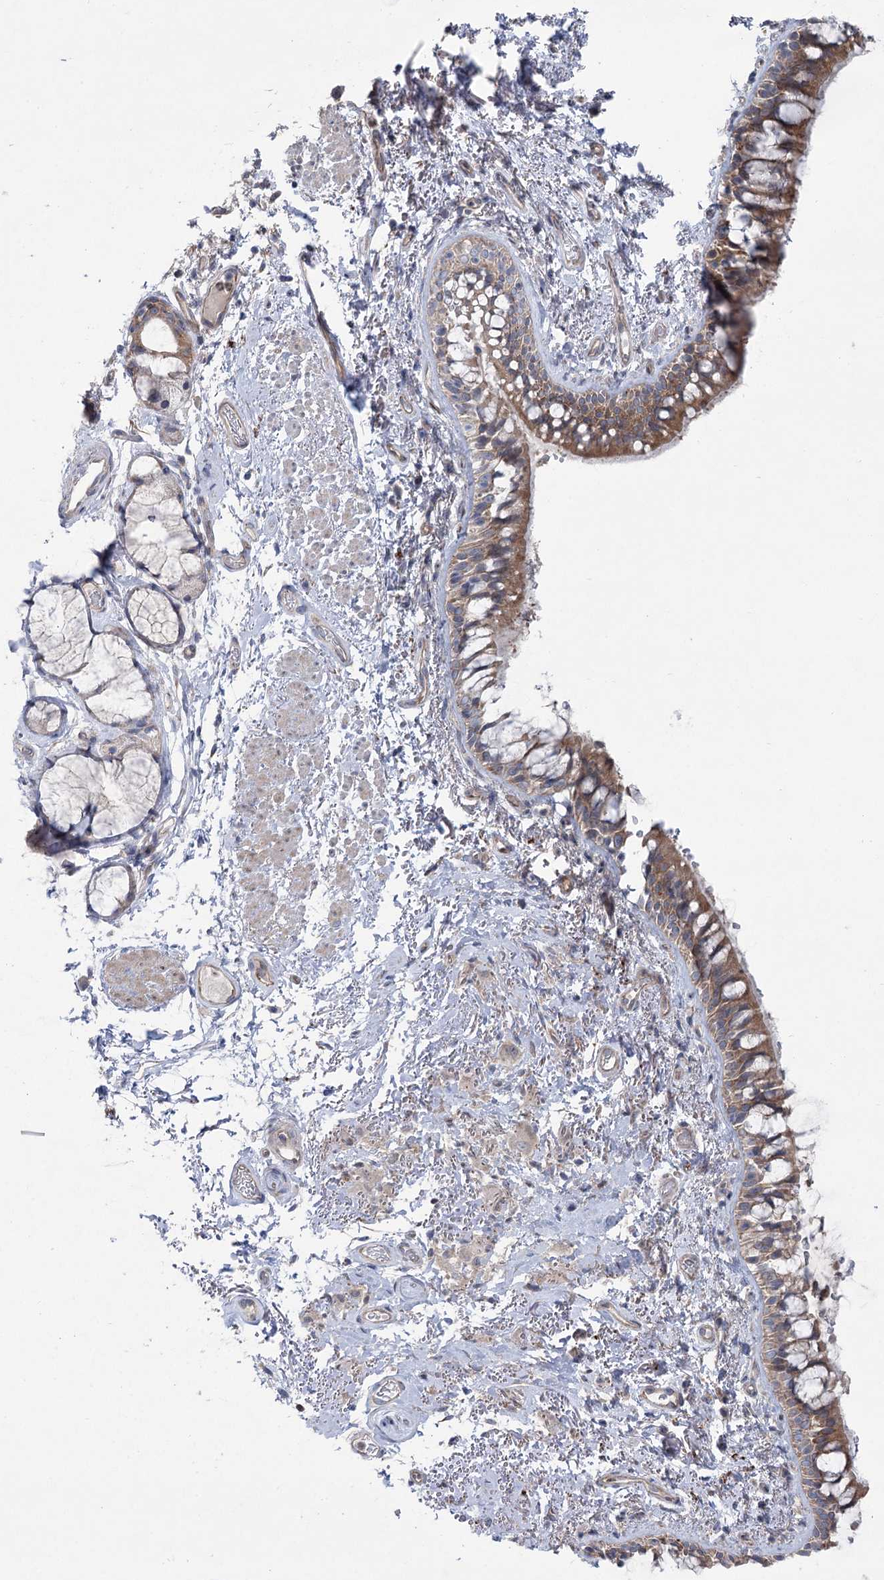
{"staining": {"intensity": "moderate", "quantity": ">75%", "location": "cytoplasmic/membranous"}, "tissue": "bronchus", "cell_type": "Respiratory epithelial cells", "image_type": "normal", "snomed": [{"axis": "morphology", "description": "Normal tissue, NOS"}, {"axis": "topography", "description": "Cartilage tissue"}, {"axis": "topography", "description": "Bronchus"}], "caption": "Respiratory epithelial cells display medium levels of moderate cytoplasmic/membranous staining in about >75% of cells in unremarkable bronchus.", "gene": "SCN11A", "patient": {"sex": "female", "age": 73}}